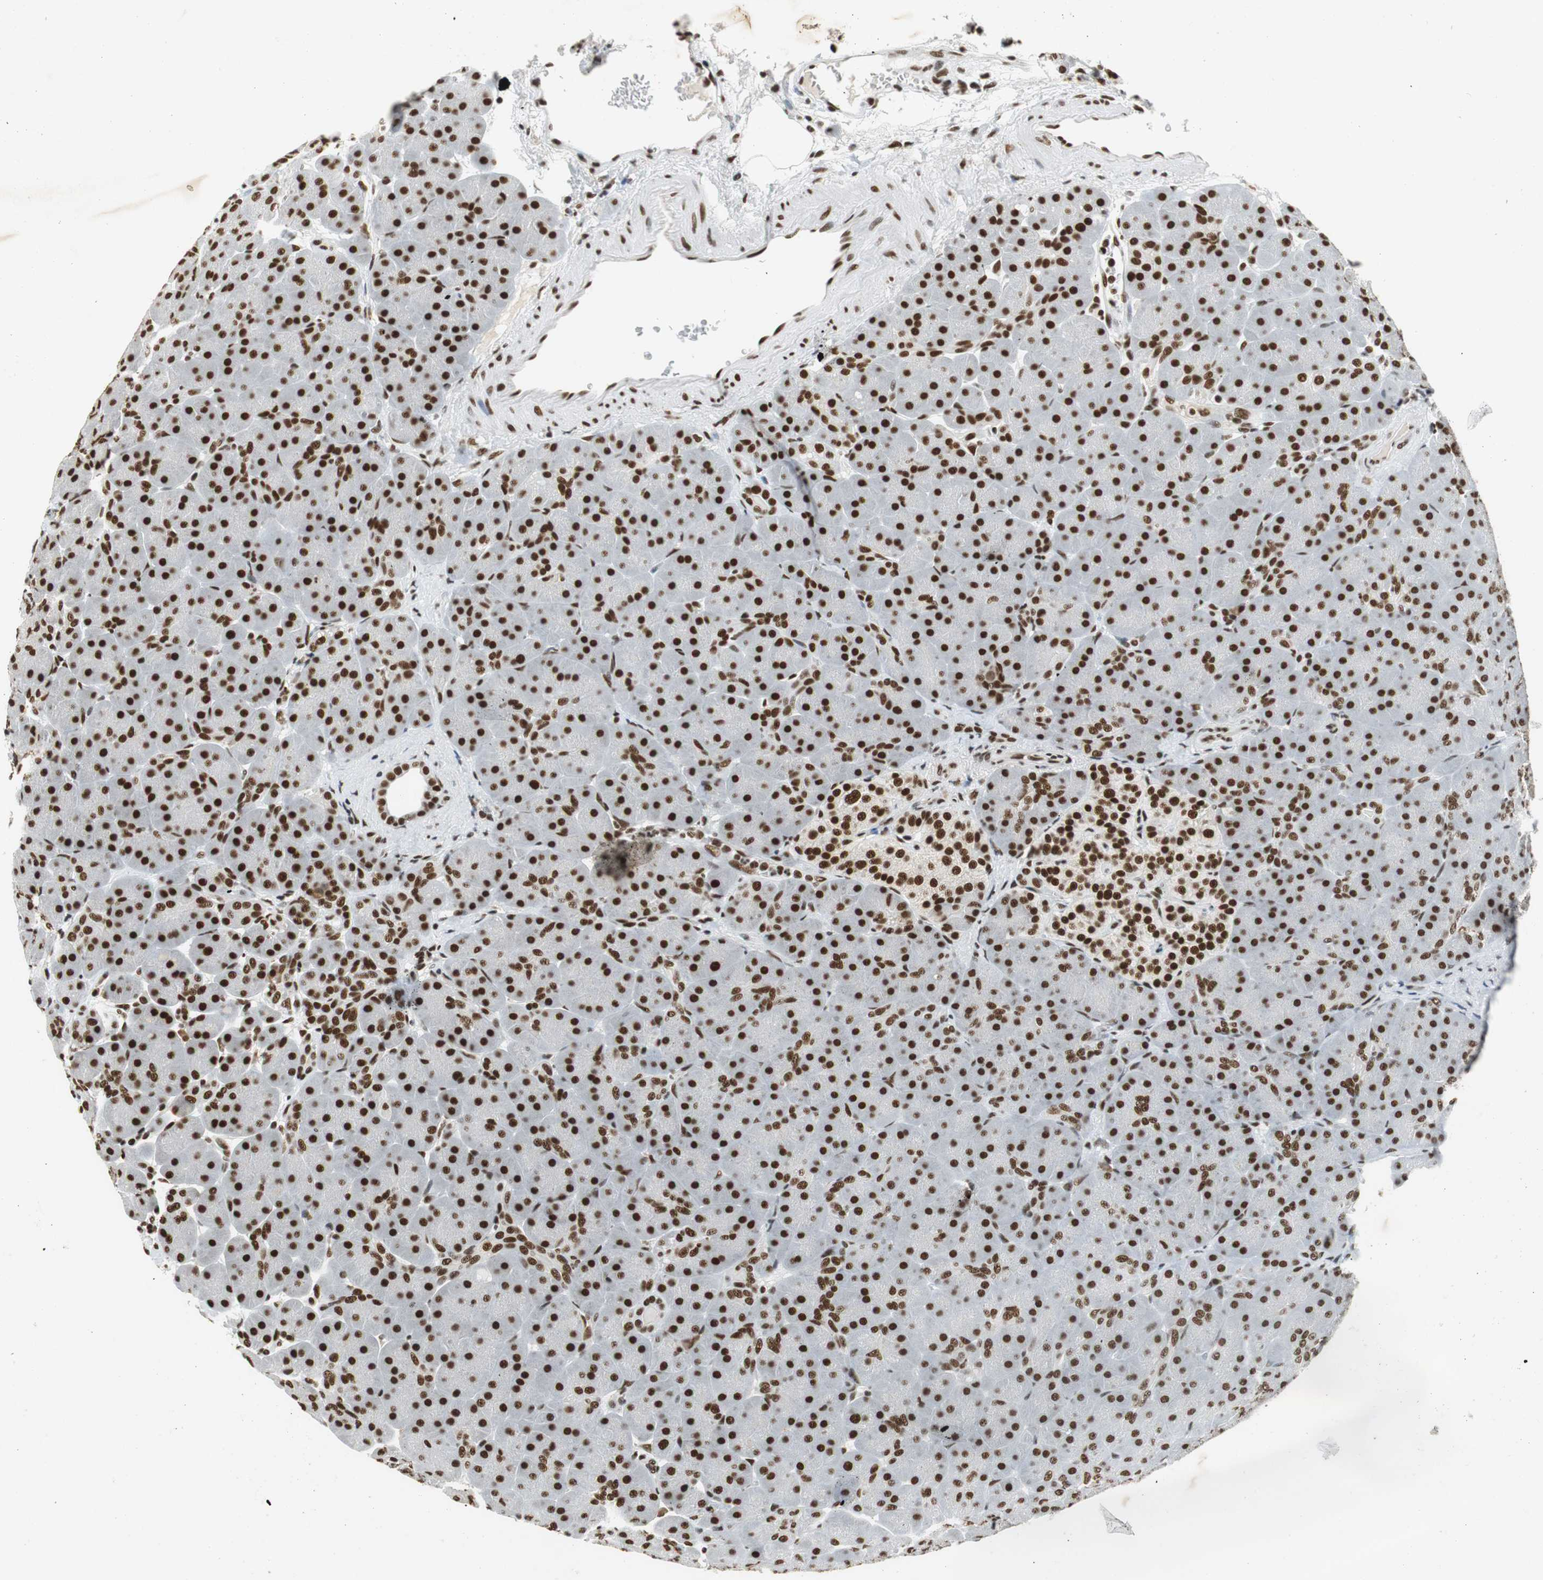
{"staining": {"intensity": "strong", "quantity": ">75%", "location": "nuclear"}, "tissue": "pancreas", "cell_type": "Exocrine glandular cells", "image_type": "normal", "snomed": [{"axis": "morphology", "description": "Normal tissue, NOS"}, {"axis": "topography", "description": "Pancreas"}], "caption": "Immunohistochemical staining of normal pancreas exhibits >75% levels of strong nuclear protein positivity in about >75% of exocrine glandular cells.", "gene": "PRKDC", "patient": {"sex": "male", "age": 66}}